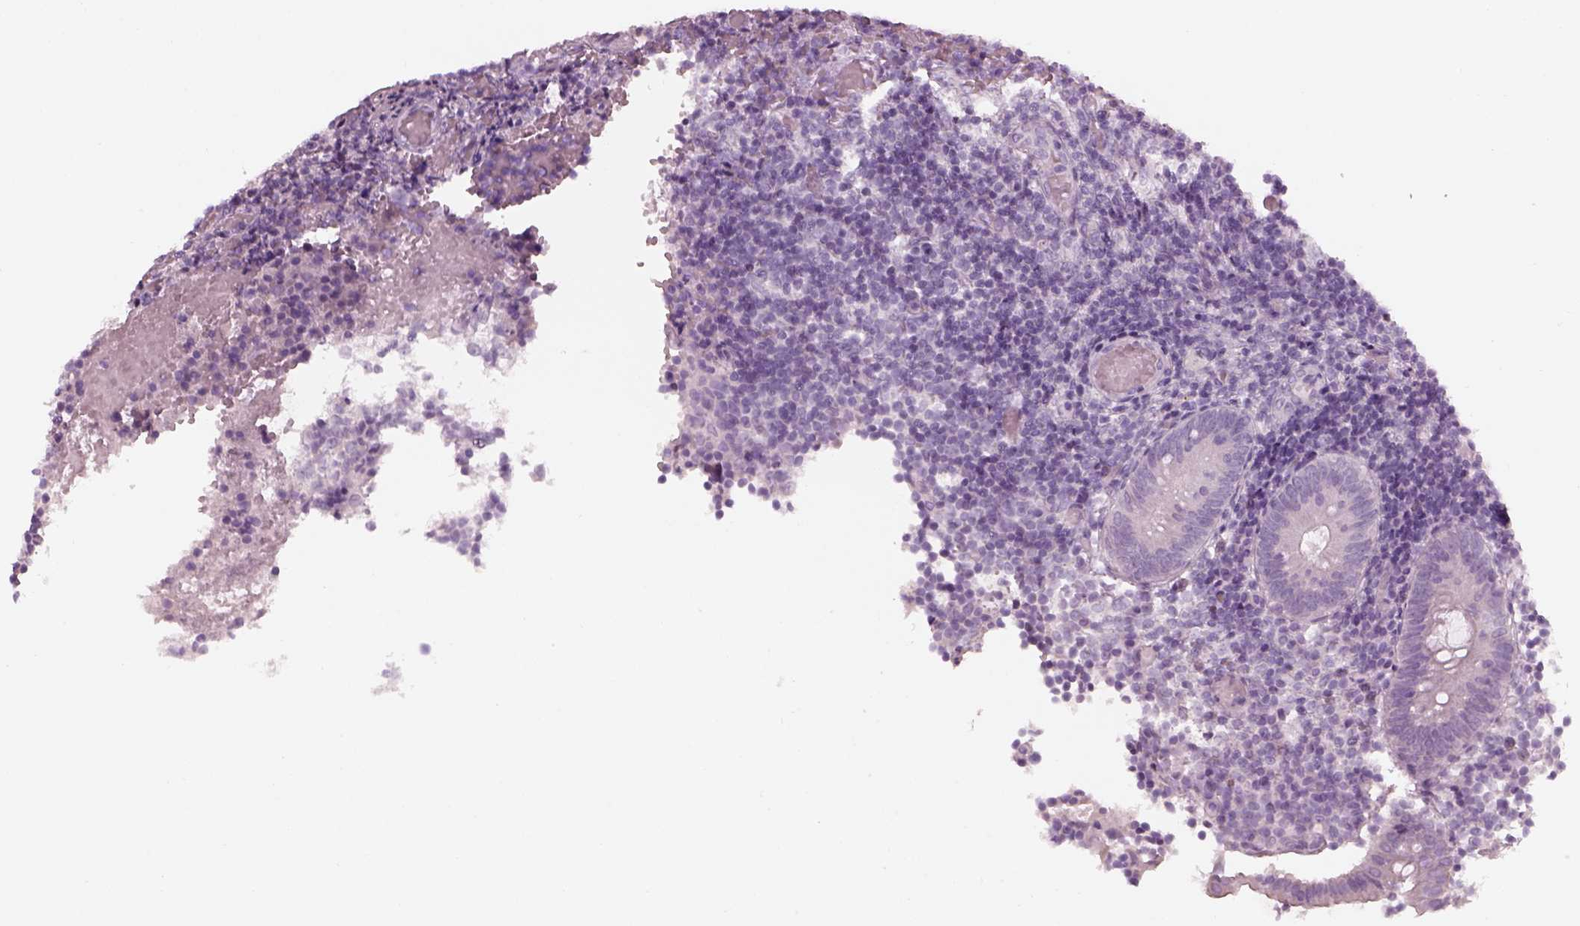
{"staining": {"intensity": "negative", "quantity": "none", "location": "none"}, "tissue": "appendix", "cell_type": "Glandular cells", "image_type": "normal", "snomed": [{"axis": "morphology", "description": "Normal tissue, NOS"}, {"axis": "topography", "description": "Appendix"}], "caption": "The immunohistochemistry (IHC) micrograph has no significant expression in glandular cells of appendix.", "gene": "RSPH9", "patient": {"sex": "female", "age": 32}}